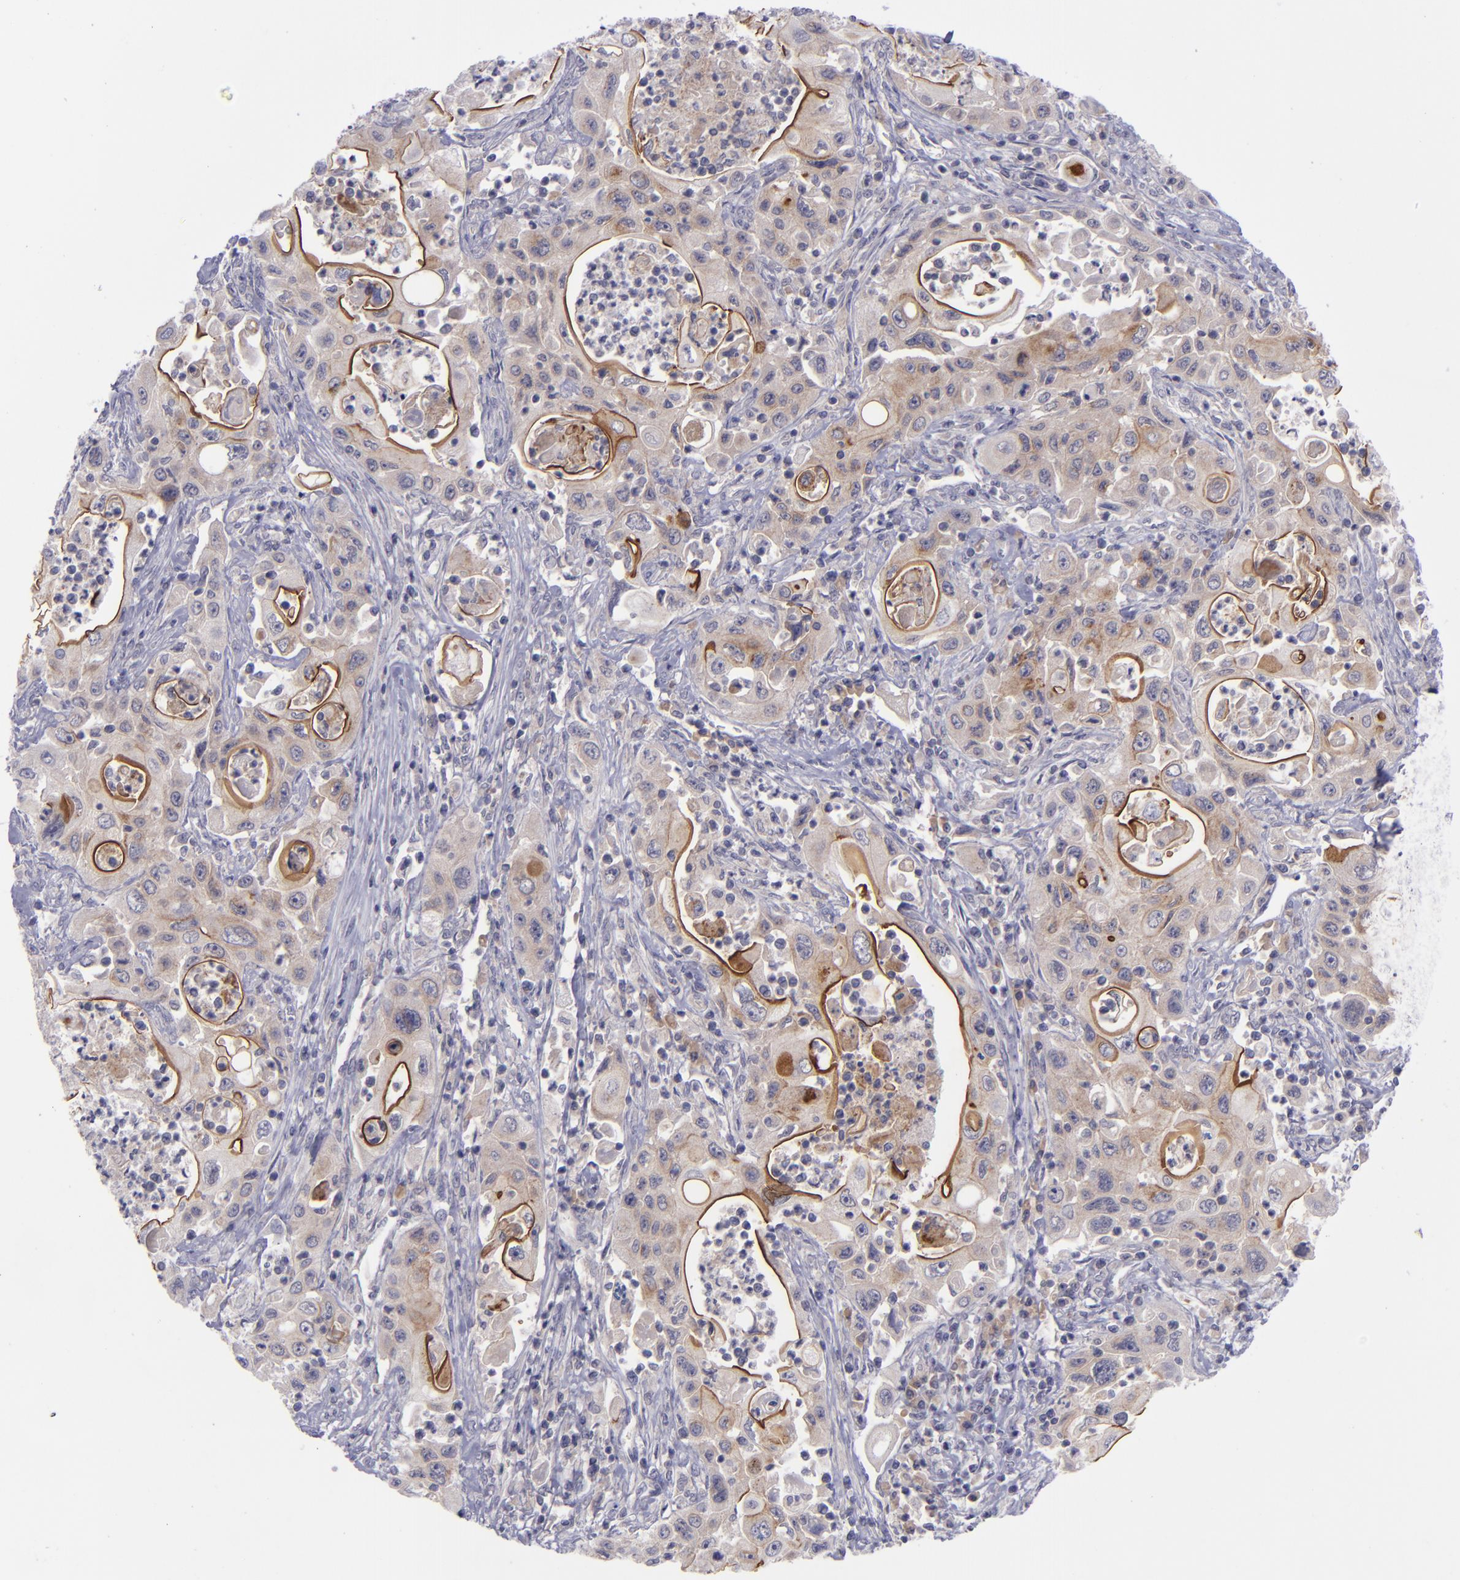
{"staining": {"intensity": "moderate", "quantity": ">75%", "location": "cytoplasmic/membranous"}, "tissue": "pancreatic cancer", "cell_type": "Tumor cells", "image_type": "cancer", "snomed": [{"axis": "morphology", "description": "Adenocarcinoma, NOS"}, {"axis": "topography", "description": "Pancreas"}], "caption": "This is an image of IHC staining of pancreatic cancer, which shows moderate expression in the cytoplasmic/membranous of tumor cells.", "gene": "EVPL", "patient": {"sex": "male", "age": 70}}